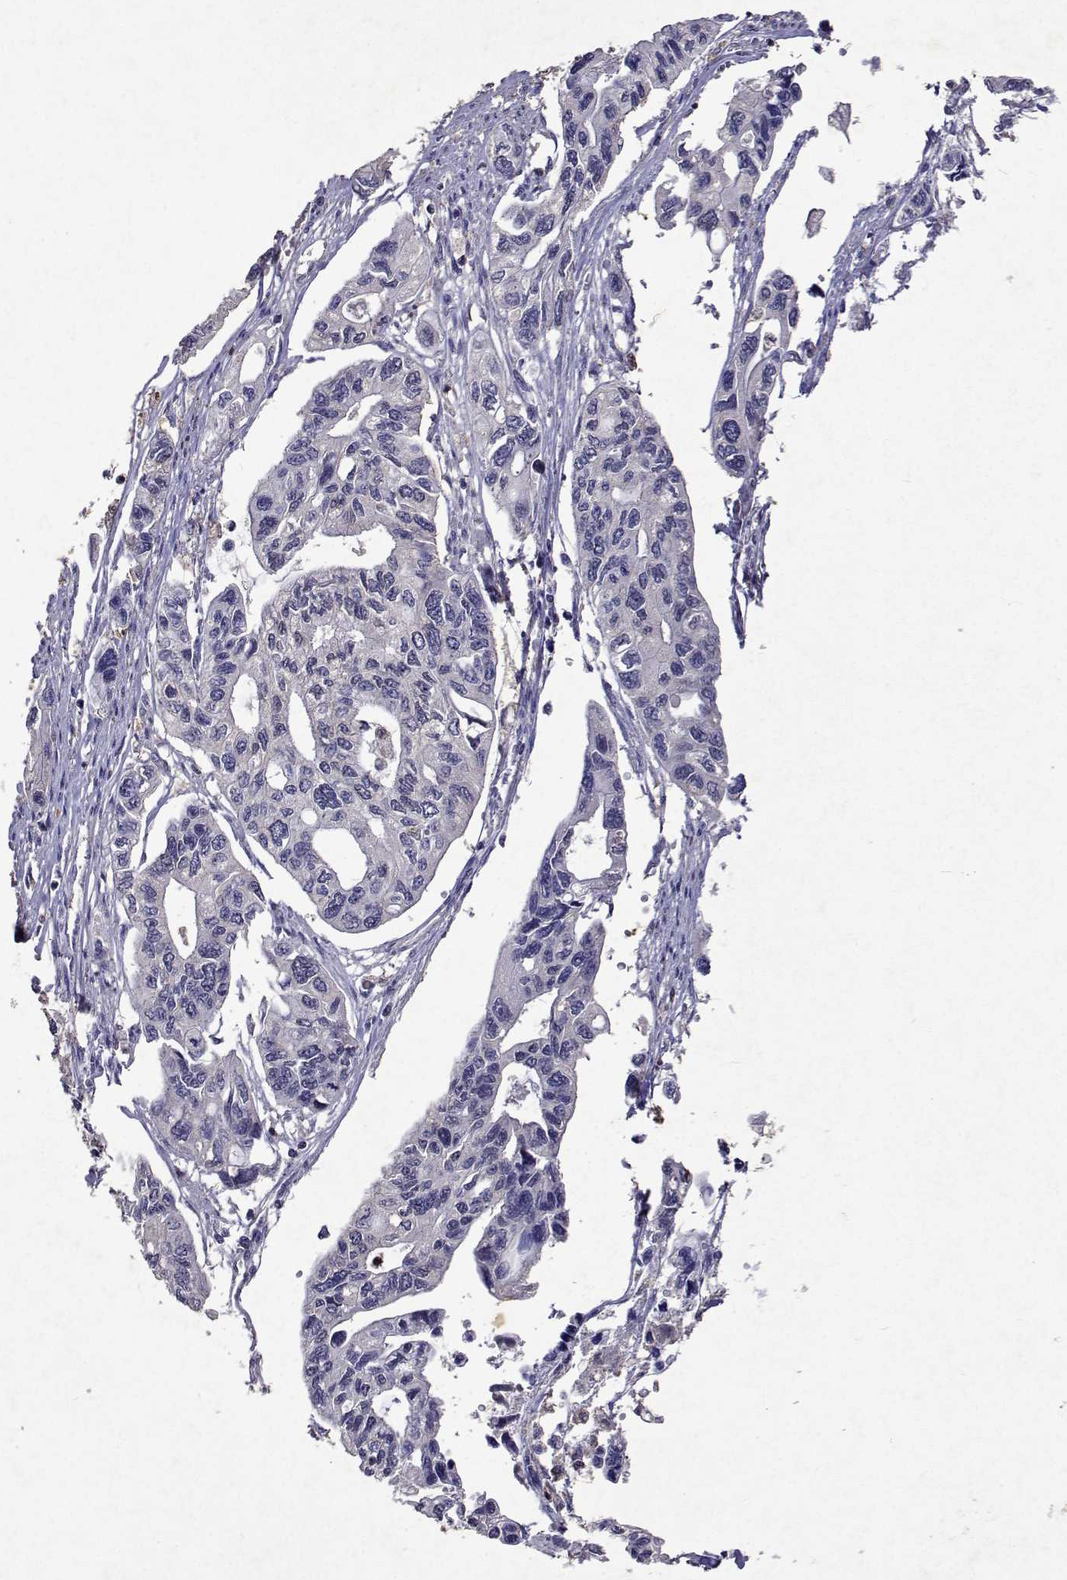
{"staining": {"intensity": "negative", "quantity": "none", "location": "none"}, "tissue": "pancreatic cancer", "cell_type": "Tumor cells", "image_type": "cancer", "snomed": [{"axis": "morphology", "description": "Adenocarcinoma, NOS"}, {"axis": "topography", "description": "Pancreas"}], "caption": "This is an immunohistochemistry (IHC) photomicrograph of human adenocarcinoma (pancreatic). There is no staining in tumor cells.", "gene": "APAF1", "patient": {"sex": "female", "age": 76}}